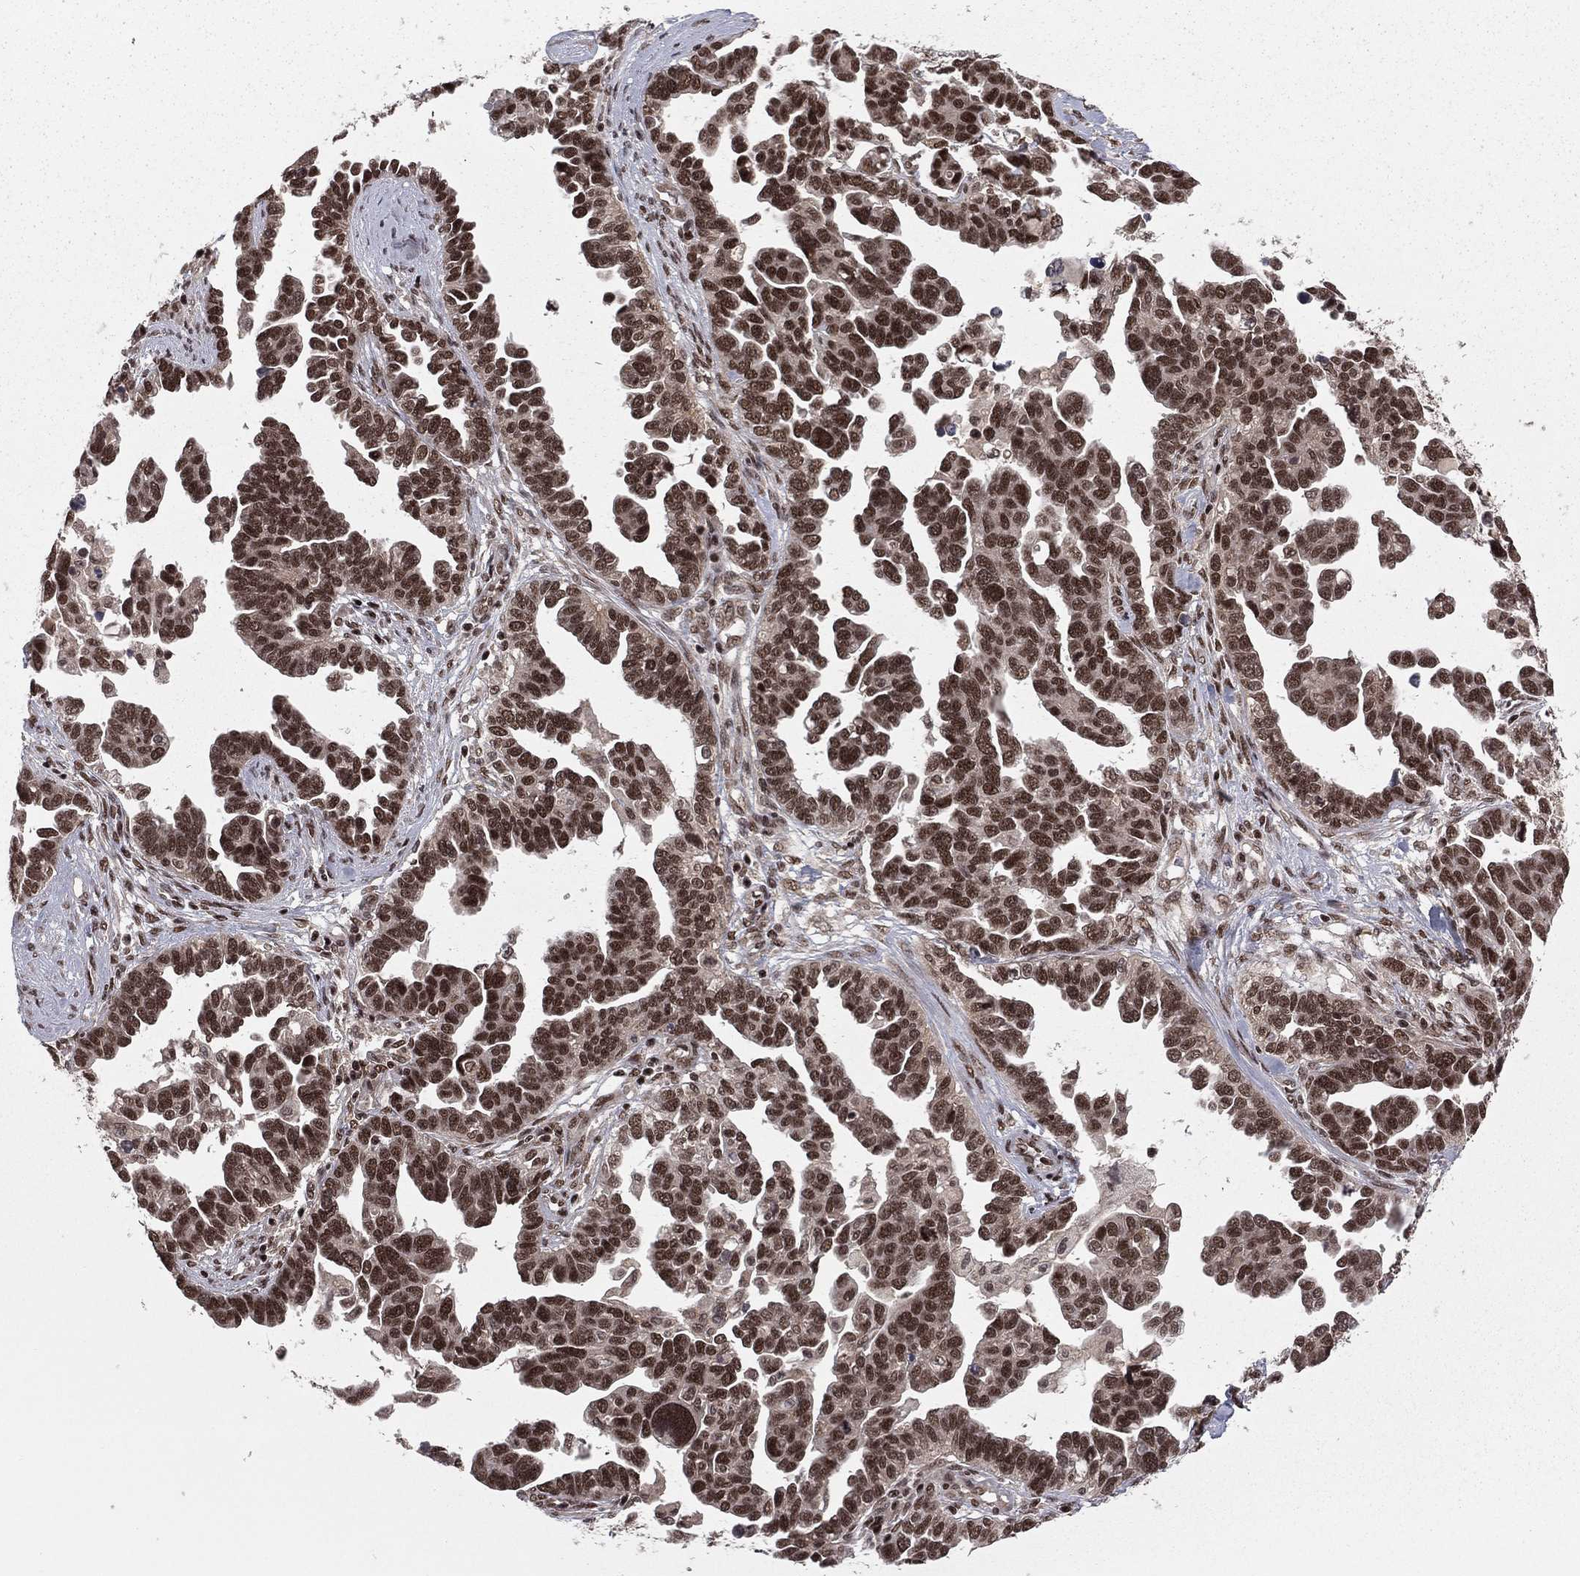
{"staining": {"intensity": "strong", "quantity": ">75%", "location": "nuclear"}, "tissue": "ovarian cancer", "cell_type": "Tumor cells", "image_type": "cancer", "snomed": [{"axis": "morphology", "description": "Cystadenocarcinoma, serous, NOS"}, {"axis": "topography", "description": "Ovary"}], "caption": "Immunohistochemical staining of human serous cystadenocarcinoma (ovarian) reveals high levels of strong nuclear protein staining in about >75% of tumor cells.", "gene": "NFYB", "patient": {"sex": "female", "age": 54}}